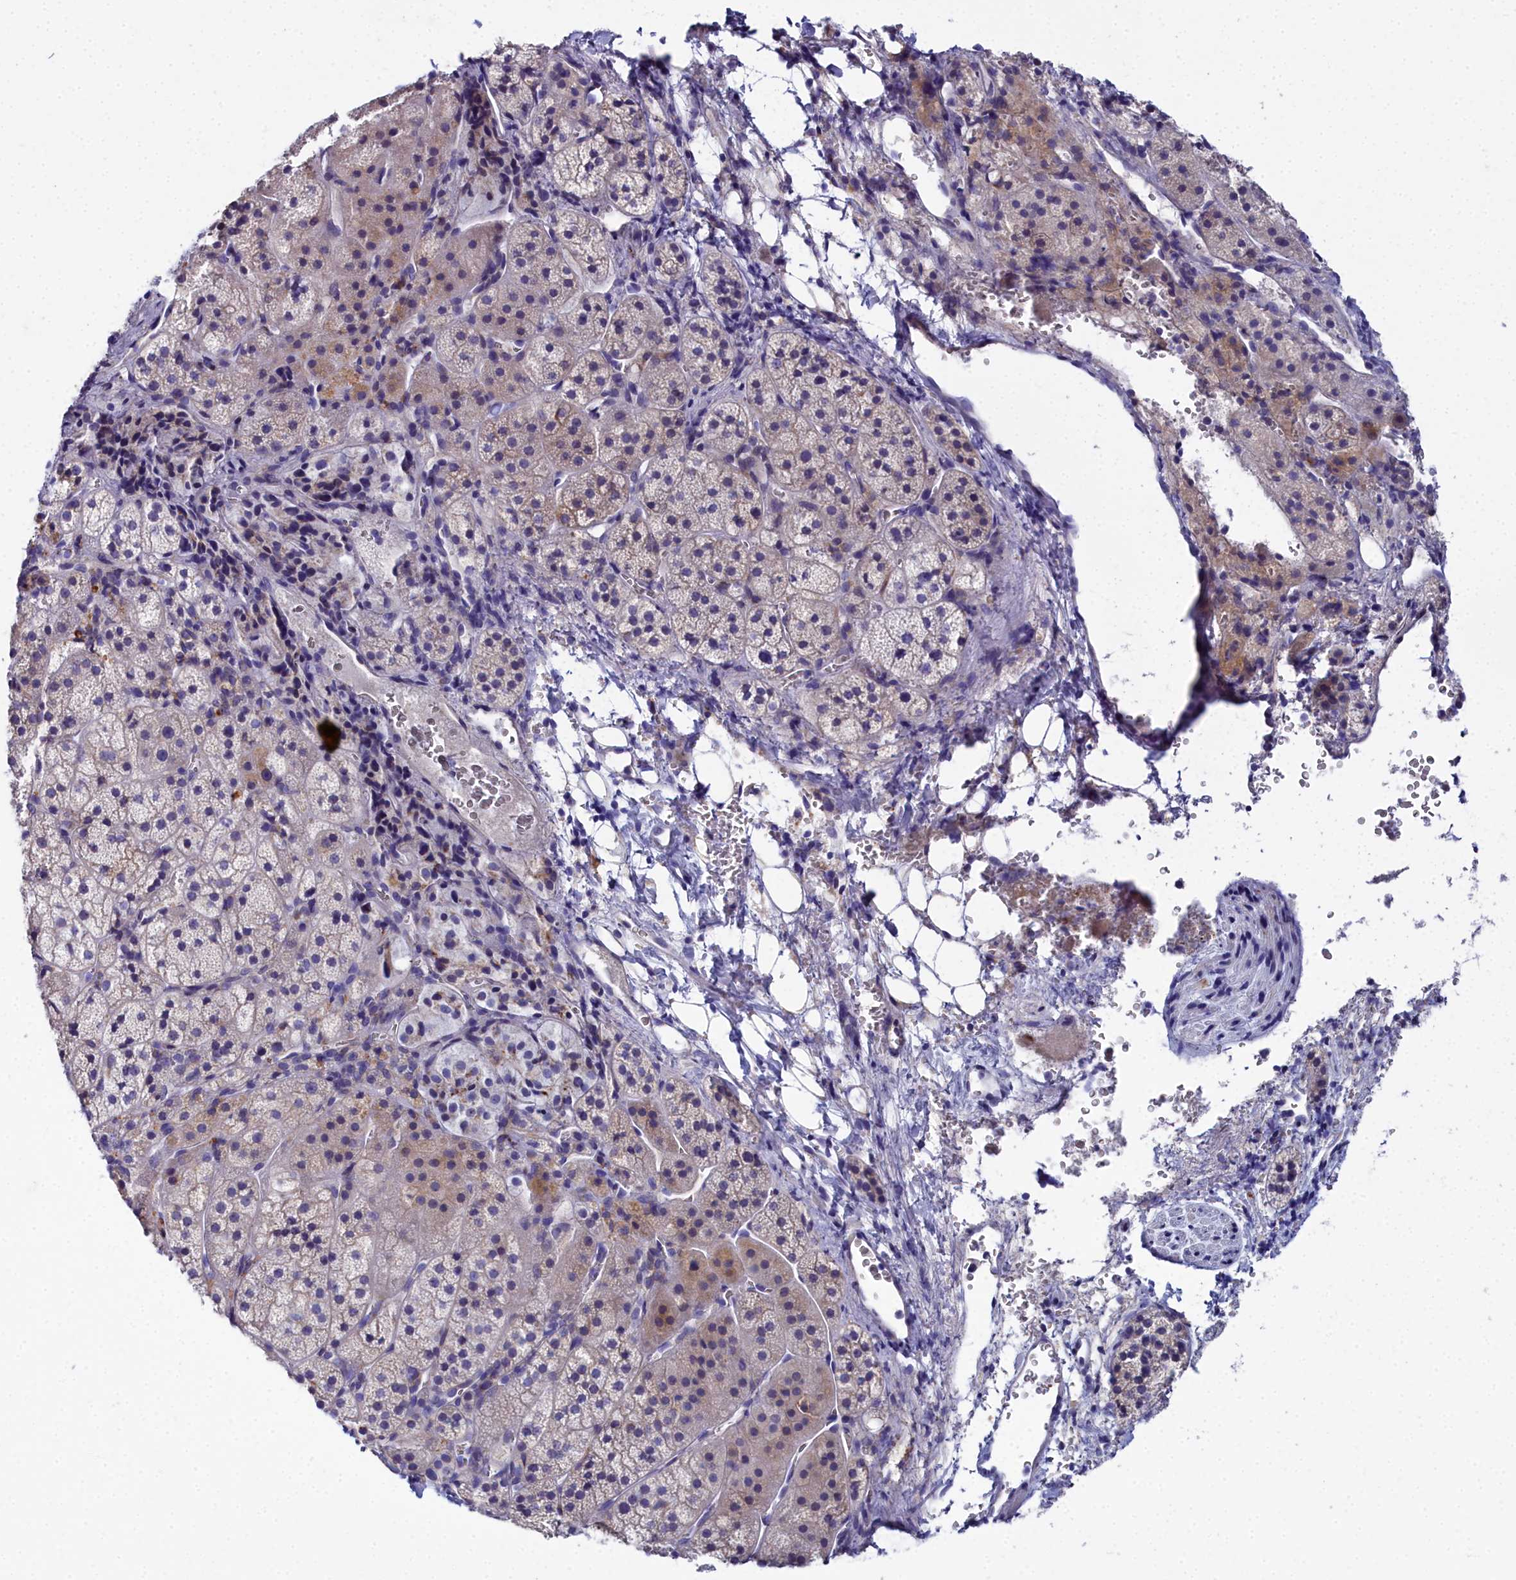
{"staining": {"intensity": "weak", "quantity": "<25%", "location": "cytoplasmic/membranous"}, "tissue": "adrenal gland", "cell_type": "Glandular cells", "image_type": "normal", "snomed": [{"axis": "morphology", "description": "Normal tissue, NOS"}, {"axis": "topography", "description": "Adrenal gland"}], "caption": "Immunohistochemistry histopathology image of normal adrenal gland: human adrenal gland stained with DAB (3,3'-diaminobenzidine) reveals no significant protein expression in glandular cells.", "gene": "ELAPOR2", "patient": {"sex": "female", "age": 44}}